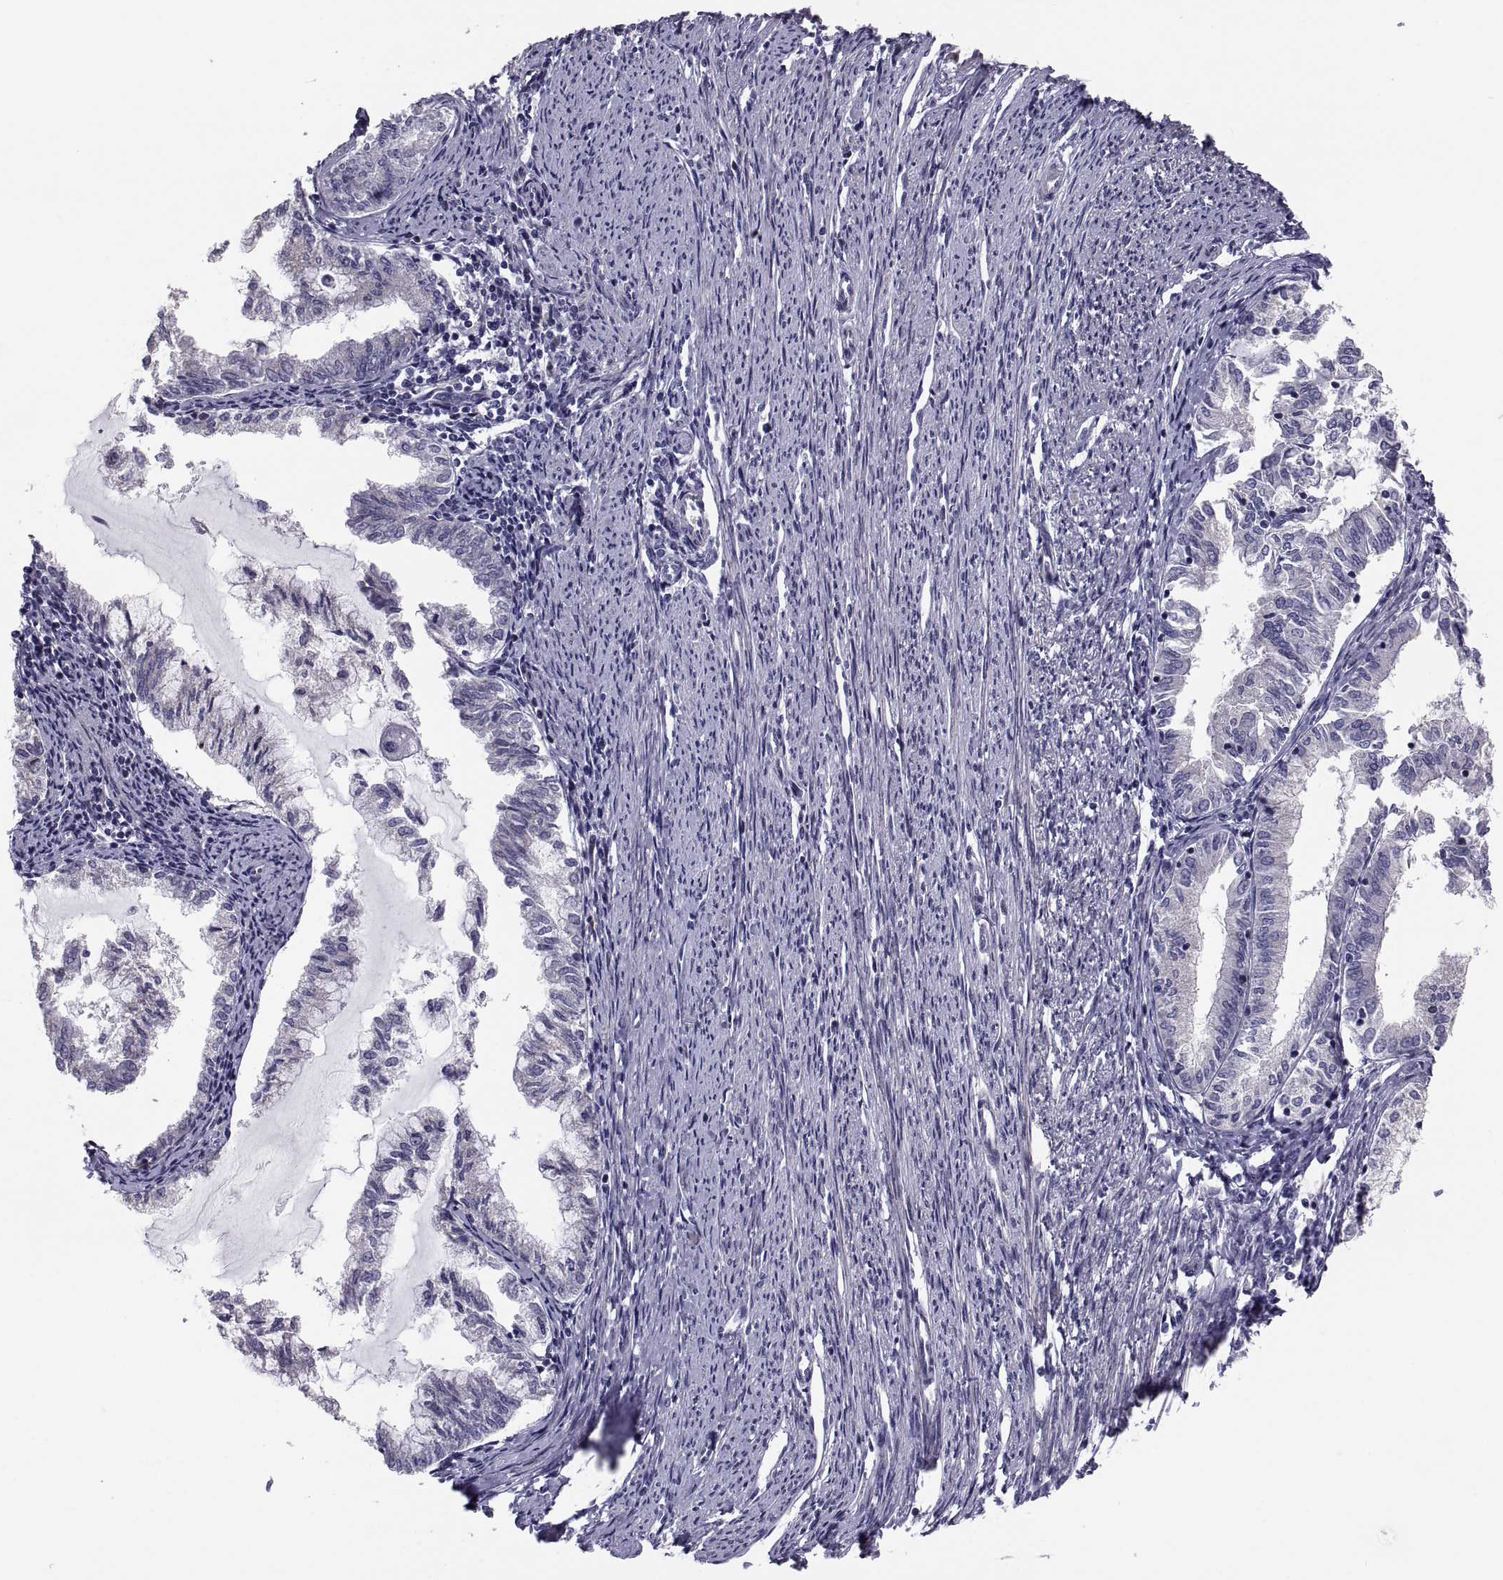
{"staining": {"intensity": "weak", "quantity": "<25%", "location": "cytoplasmic/membranous"}, "tissue": "endometrial cancer", "cell_type": "Tumor cells", "image_type": "cancer", "snomed": [{"axis": "morphology", "description": "Adenocarcinoma, NOS"}, {"axis": "topography", "description": "Endometrium"}], "caption": "The immunohistochemistry histopathology image has no significant staining in tumor cells of endometrial cancer (adenocarcinoma) tissue.", "gene": "ANO1", "patient": {"sex": "female", "age": 79}}